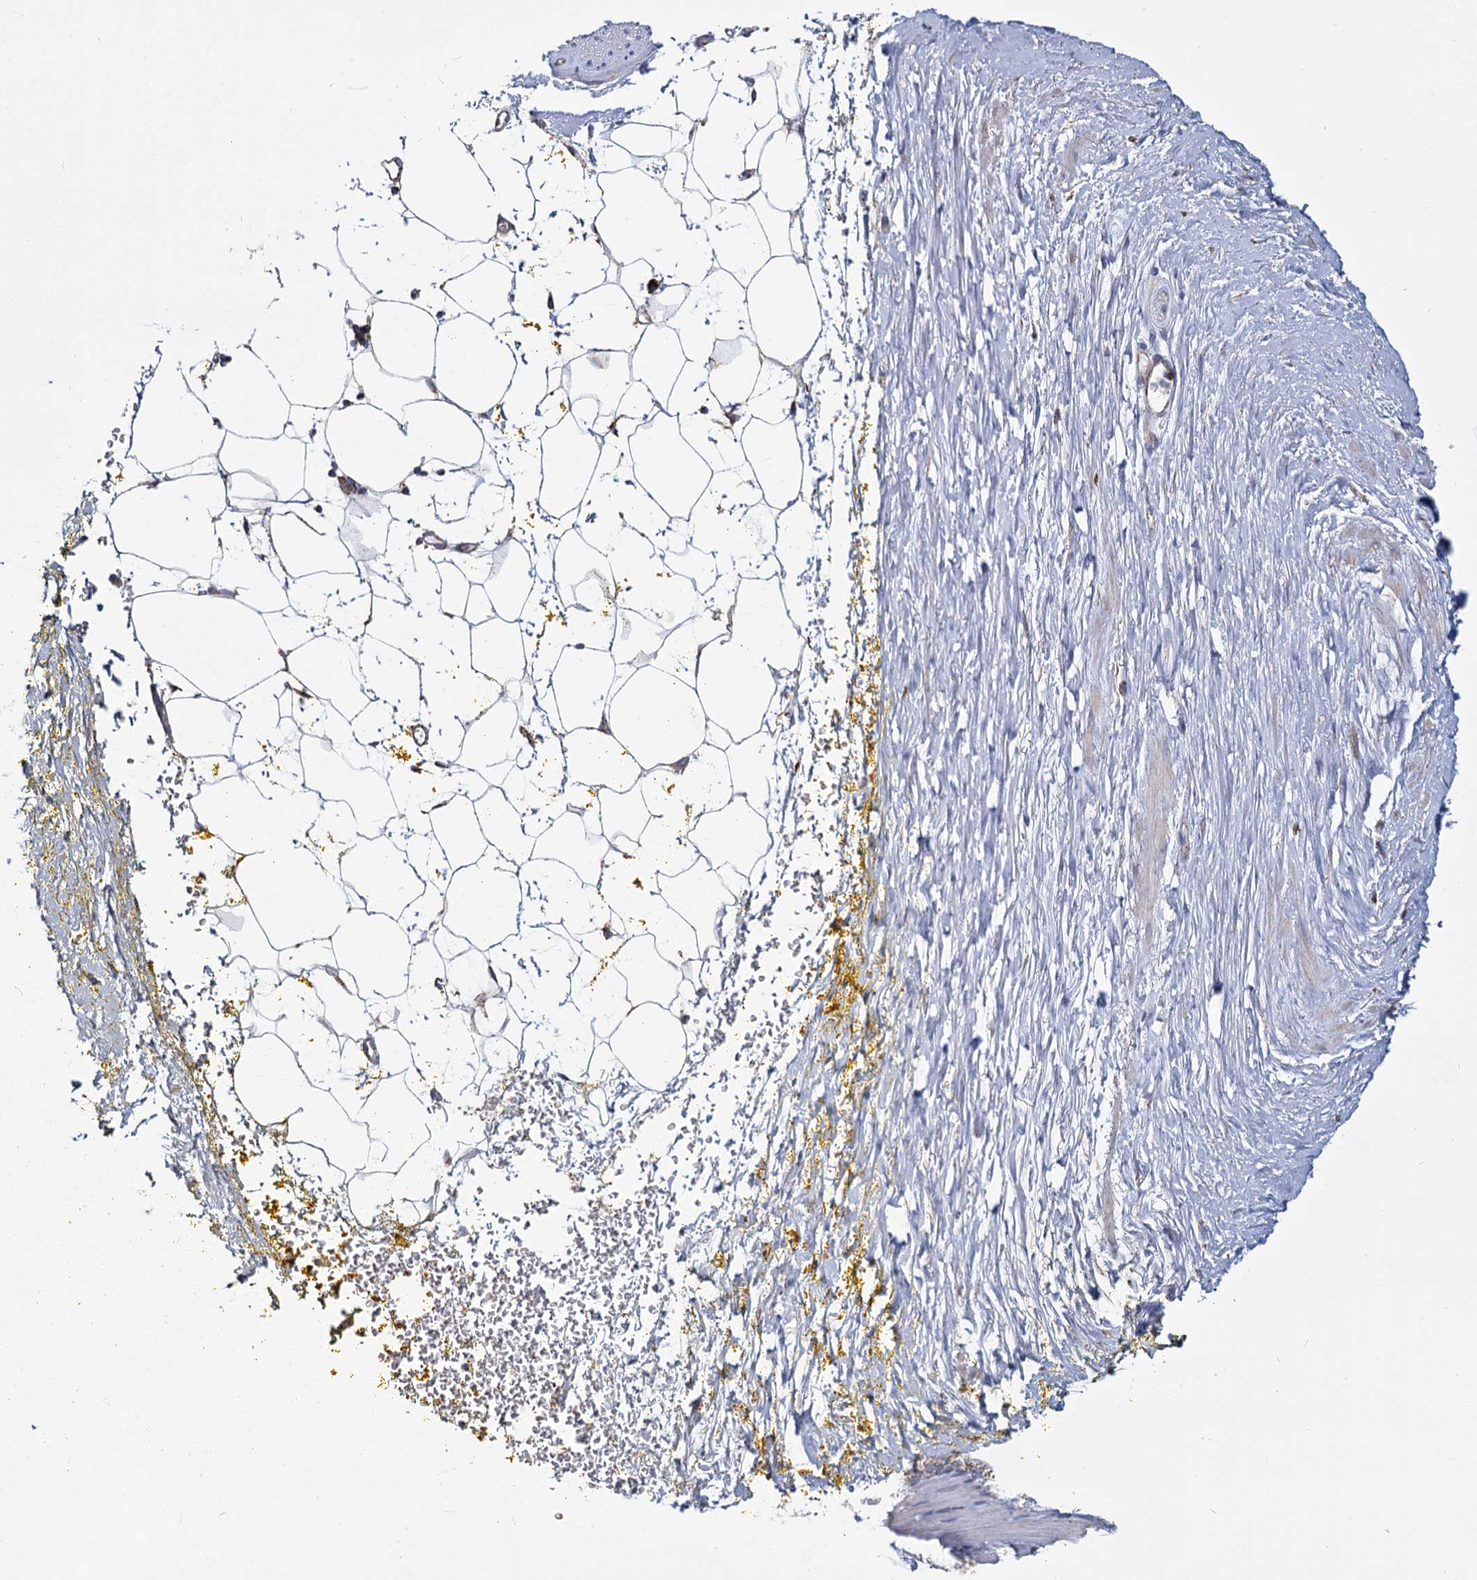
{"staining": {"intensity": "negative", "quantity": "none", "location": "none"}, "tissue": "adipose tissue", "cell_type": "Adipocytes", "image_type": "normal", "snomed": [{"axis": "morphology", "description": "Normal tissue, NOS"}, {"axis": "morphology", "description": "Adenocarcinoma, Low grade"}, {"axis": "topography", "description": "Prostate"}, {"axis": "topography", "description": "Peripheral nerve tissue"}], "caption": "Photomicrograph shows no protein staining in adipocytes of benign adipose tissue.", "gene": "CCDC73", "patient": {"sex": "male", "age": 63}}